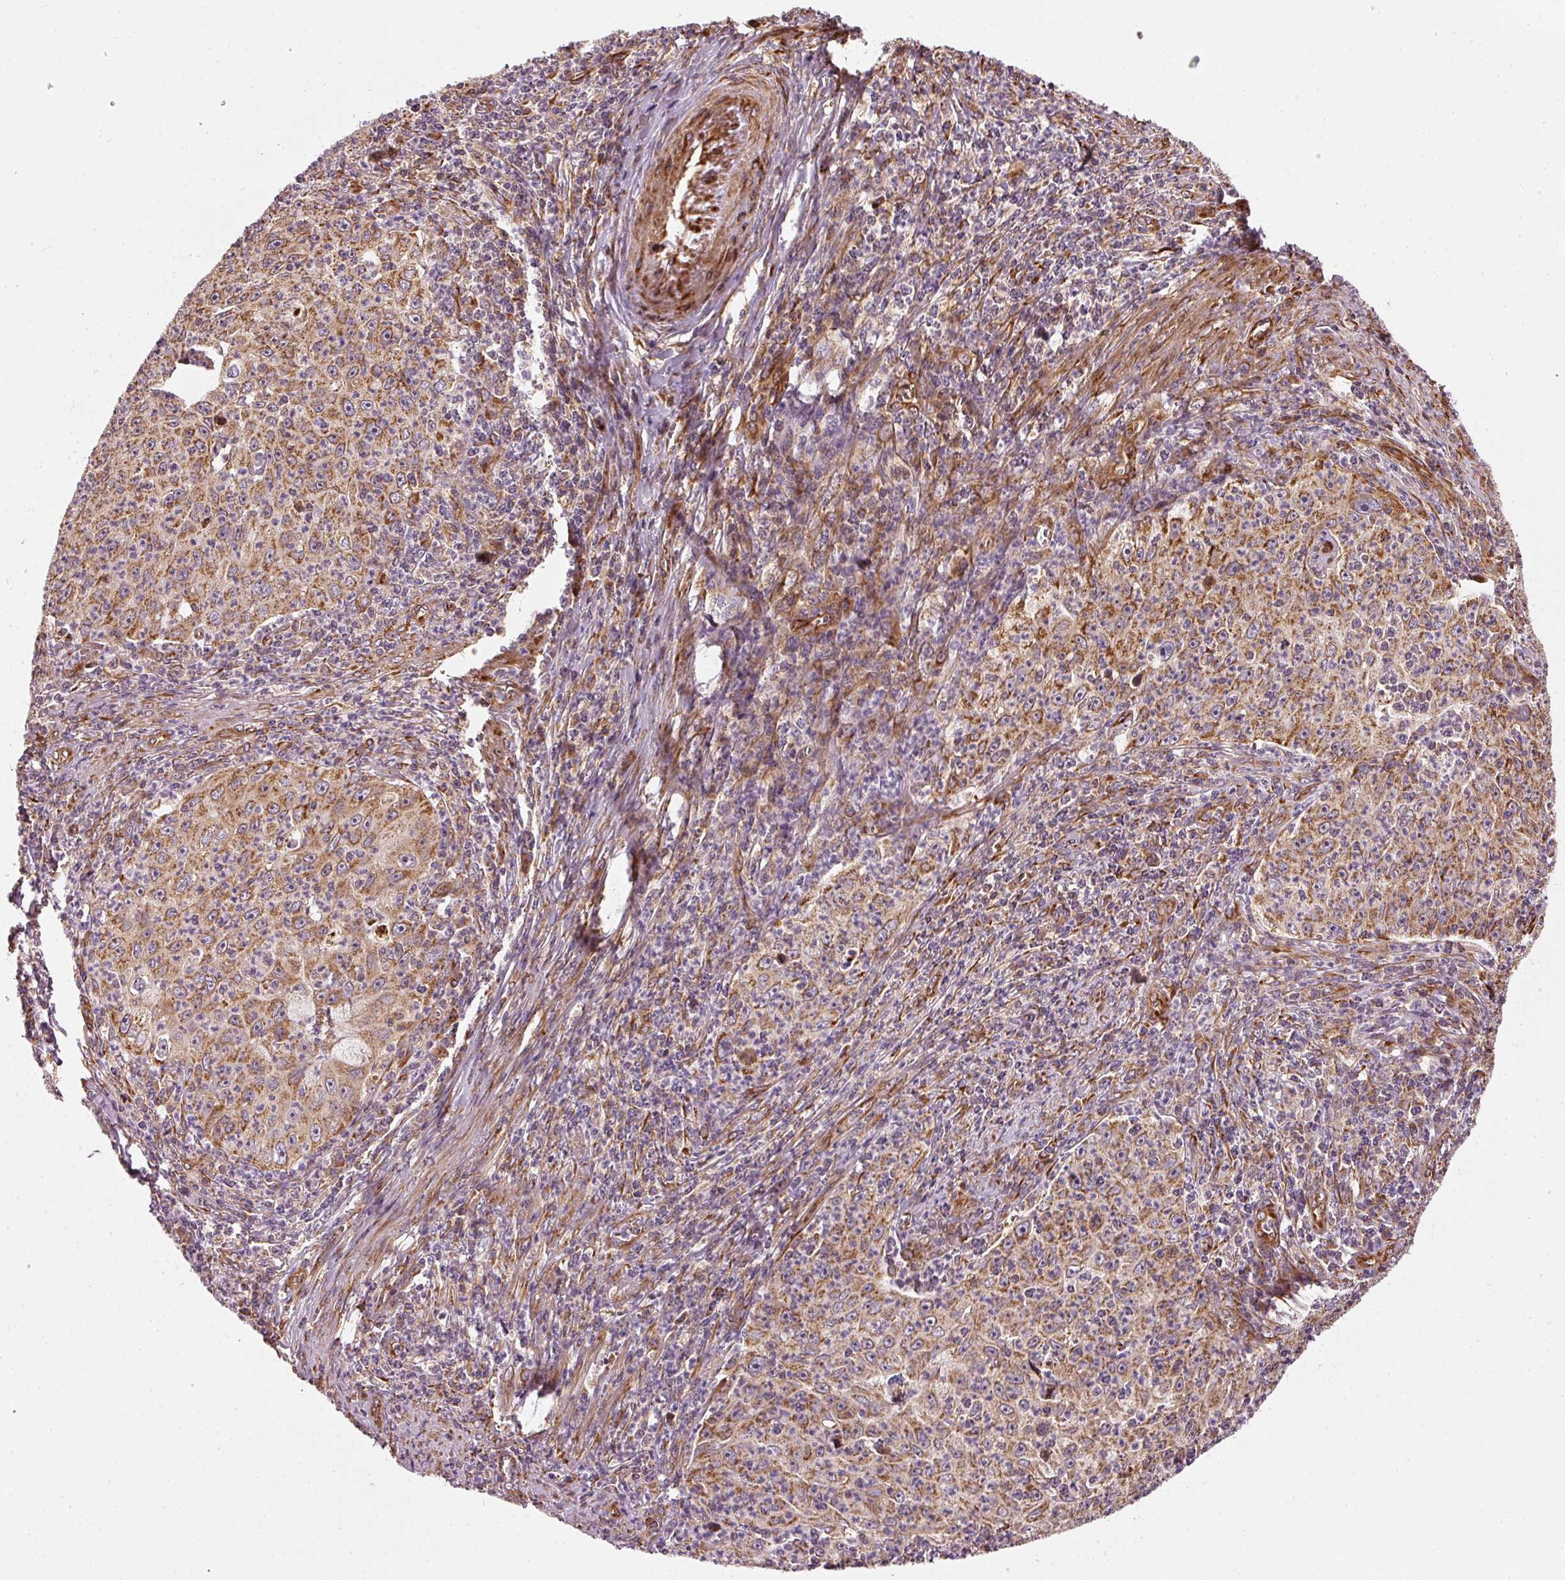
{"staining": {"intensity": "moderate", "quantity": ">75%", "location": "cytoplasmic/membranous"}, "tissue": "cervical cancer", "cell_type": "Tumor cells", "image_type": "cancer", "snomed": [{"axis": "morphology", "description": "Squamous cell carcinoma, NOS"}, {"axis": "topography", "description": "Cervix"}], "caption": "Brown immunohistochemical staining in human squamous cell carcinoma (cervical) displays moderate cytoplasmic/membranous expression in approximately >75% of tumor cells. (DAB = brown stain, brightfield microscopy at high magnification).", "gene": "ISCU", "patient": {"sex": "female", "age": 30}}